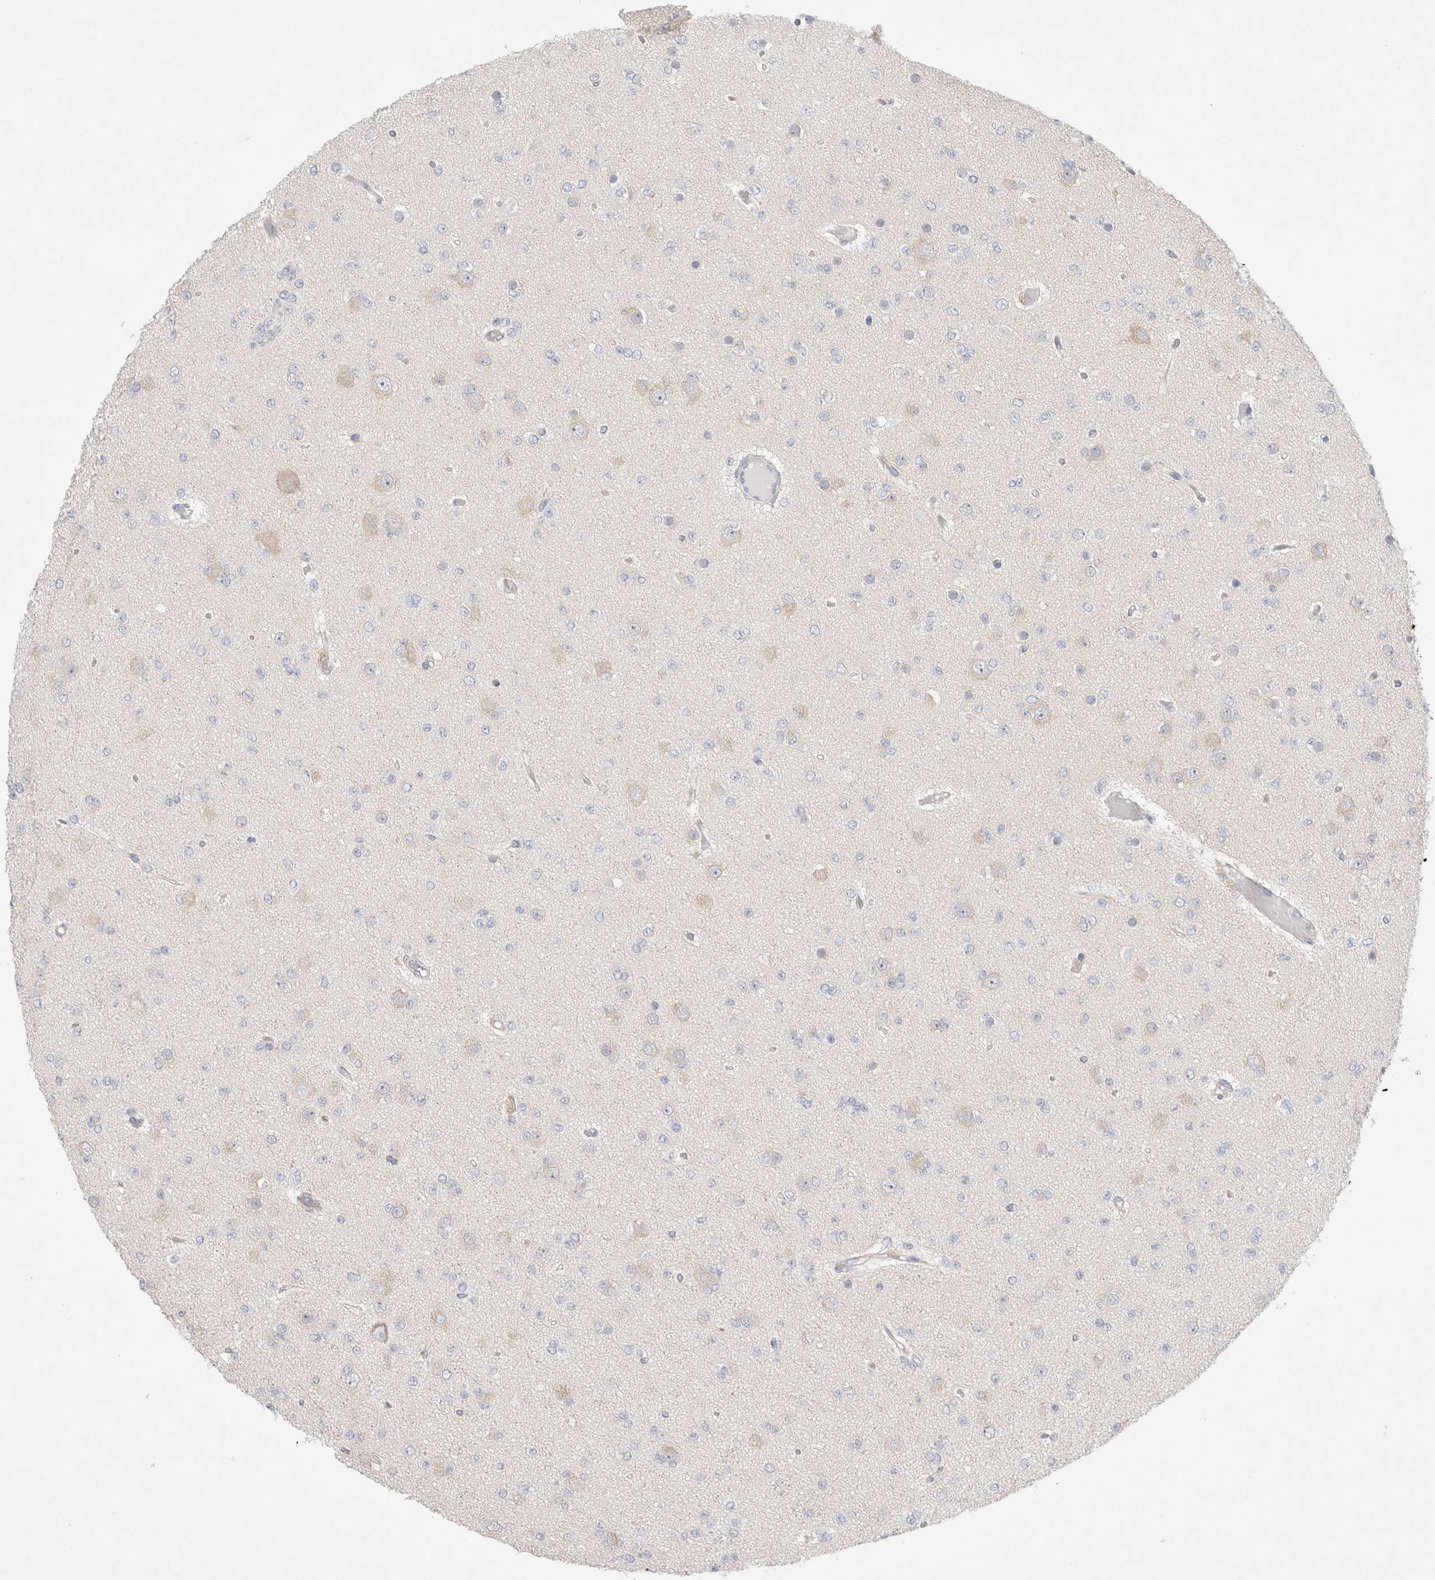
{"staining": {"intensity": "negative", "quantity": "none", "location": "none"}, "tissue": "glioma", "cell_type": "Tumor cells", "image_type": "cancer", "snomed": [{"axis": "morphology", "description": "Glioma, malignant, Low grade"}, {"axis": "topography", "description": "Brain"}], "caption": "This is an immunohistochemistry (IHC) micrograph of human glioma. There is no staining in tumor cells.", "gene": "RBM12B", "patient": {"sex": "female", "age": 22}}